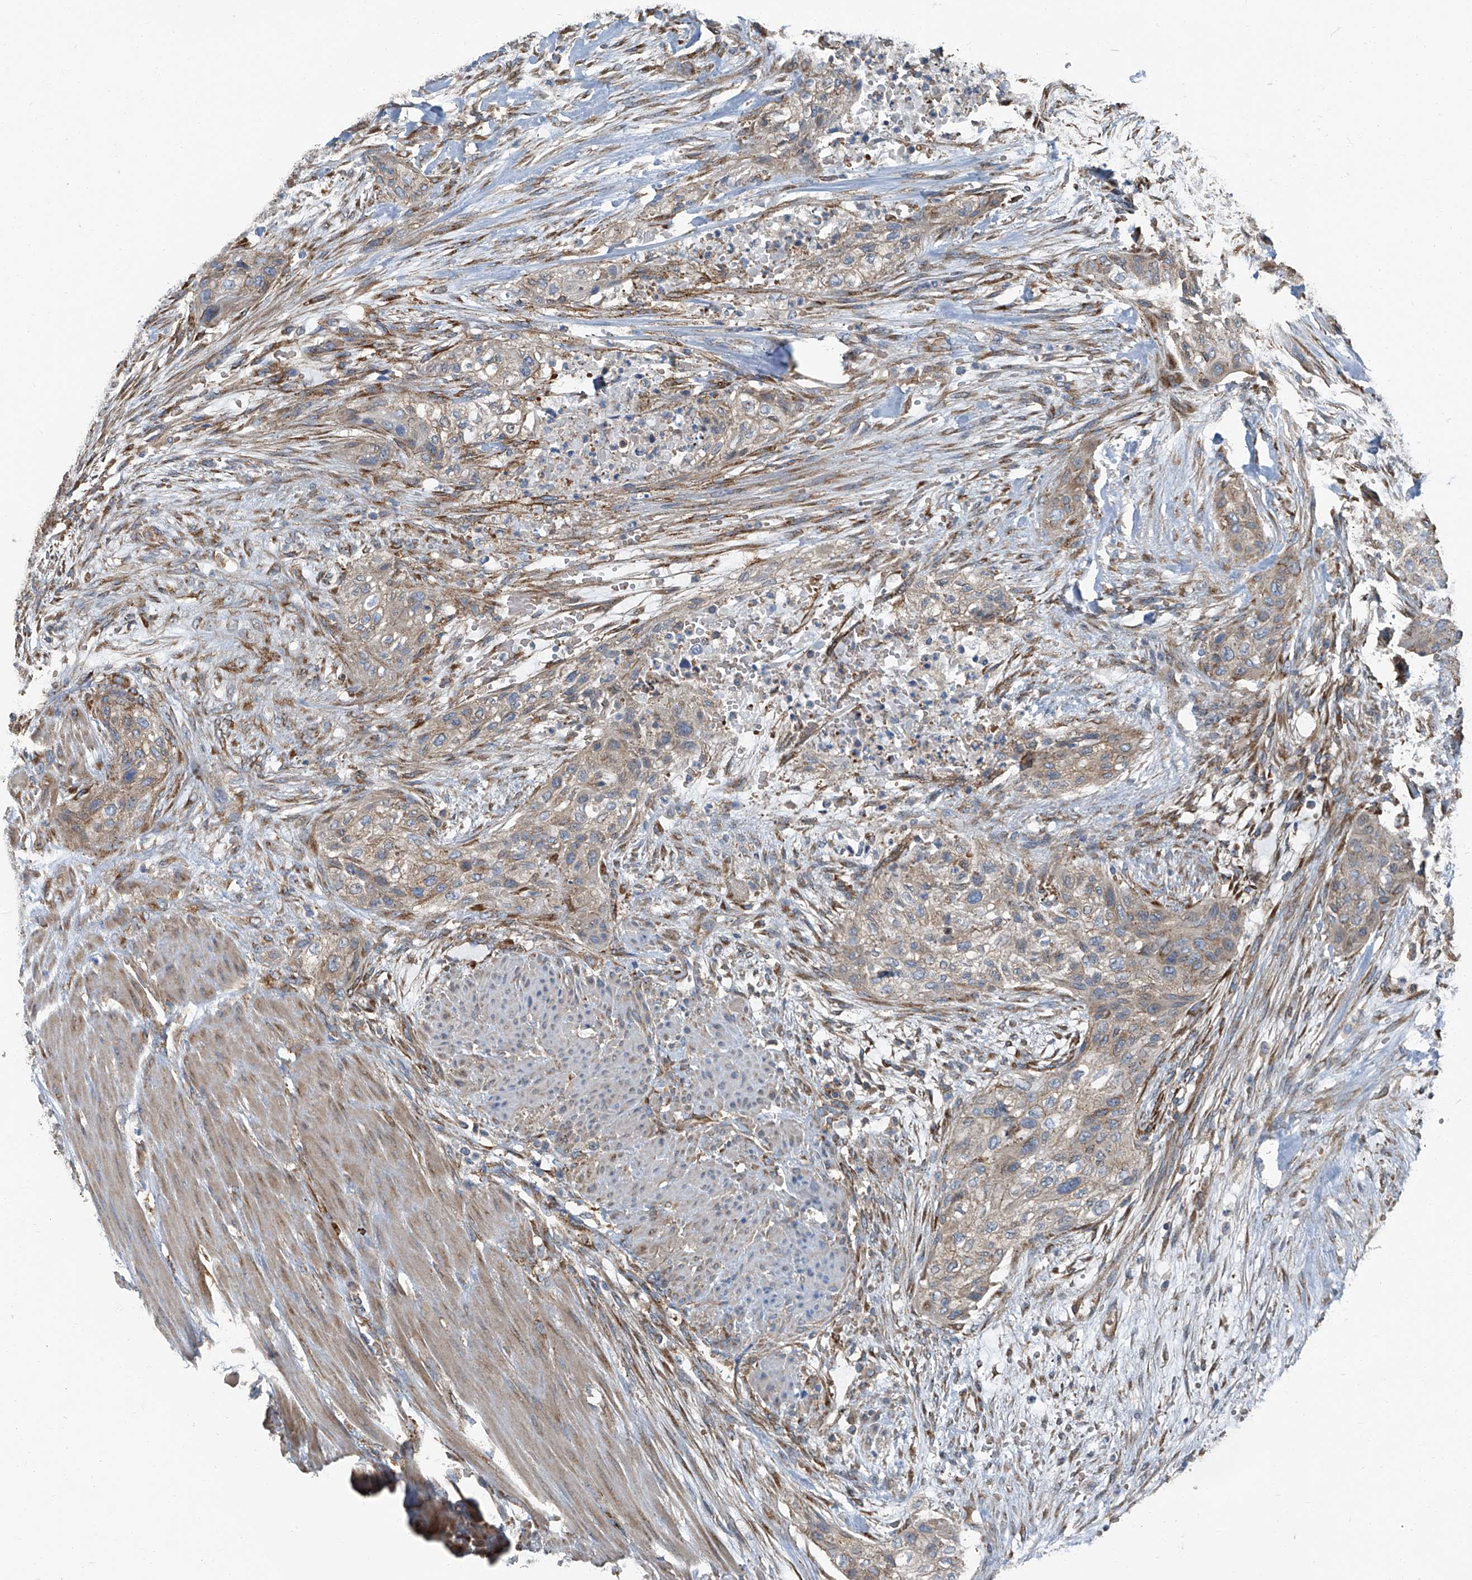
{"staining": {"intensity": "weak", "quantity": ">75%", "location": "cytoplasmic/membranous"}, "tissue": "urothelial cancer", "cell_type": "Tumor cells", "image_type": "cancer", "snomed": [{"axis": "morphology", "description": "Urothelial carcinoma, High grade"}, {"axis": "topography", "description": "Urinary bladder"}], "caption": "Urothelial cancer stained with a protein marker reveals weak staining in tumor cells.", "gene": "SEPTIN7", "patient": {"sex": "male", "age": 35}}